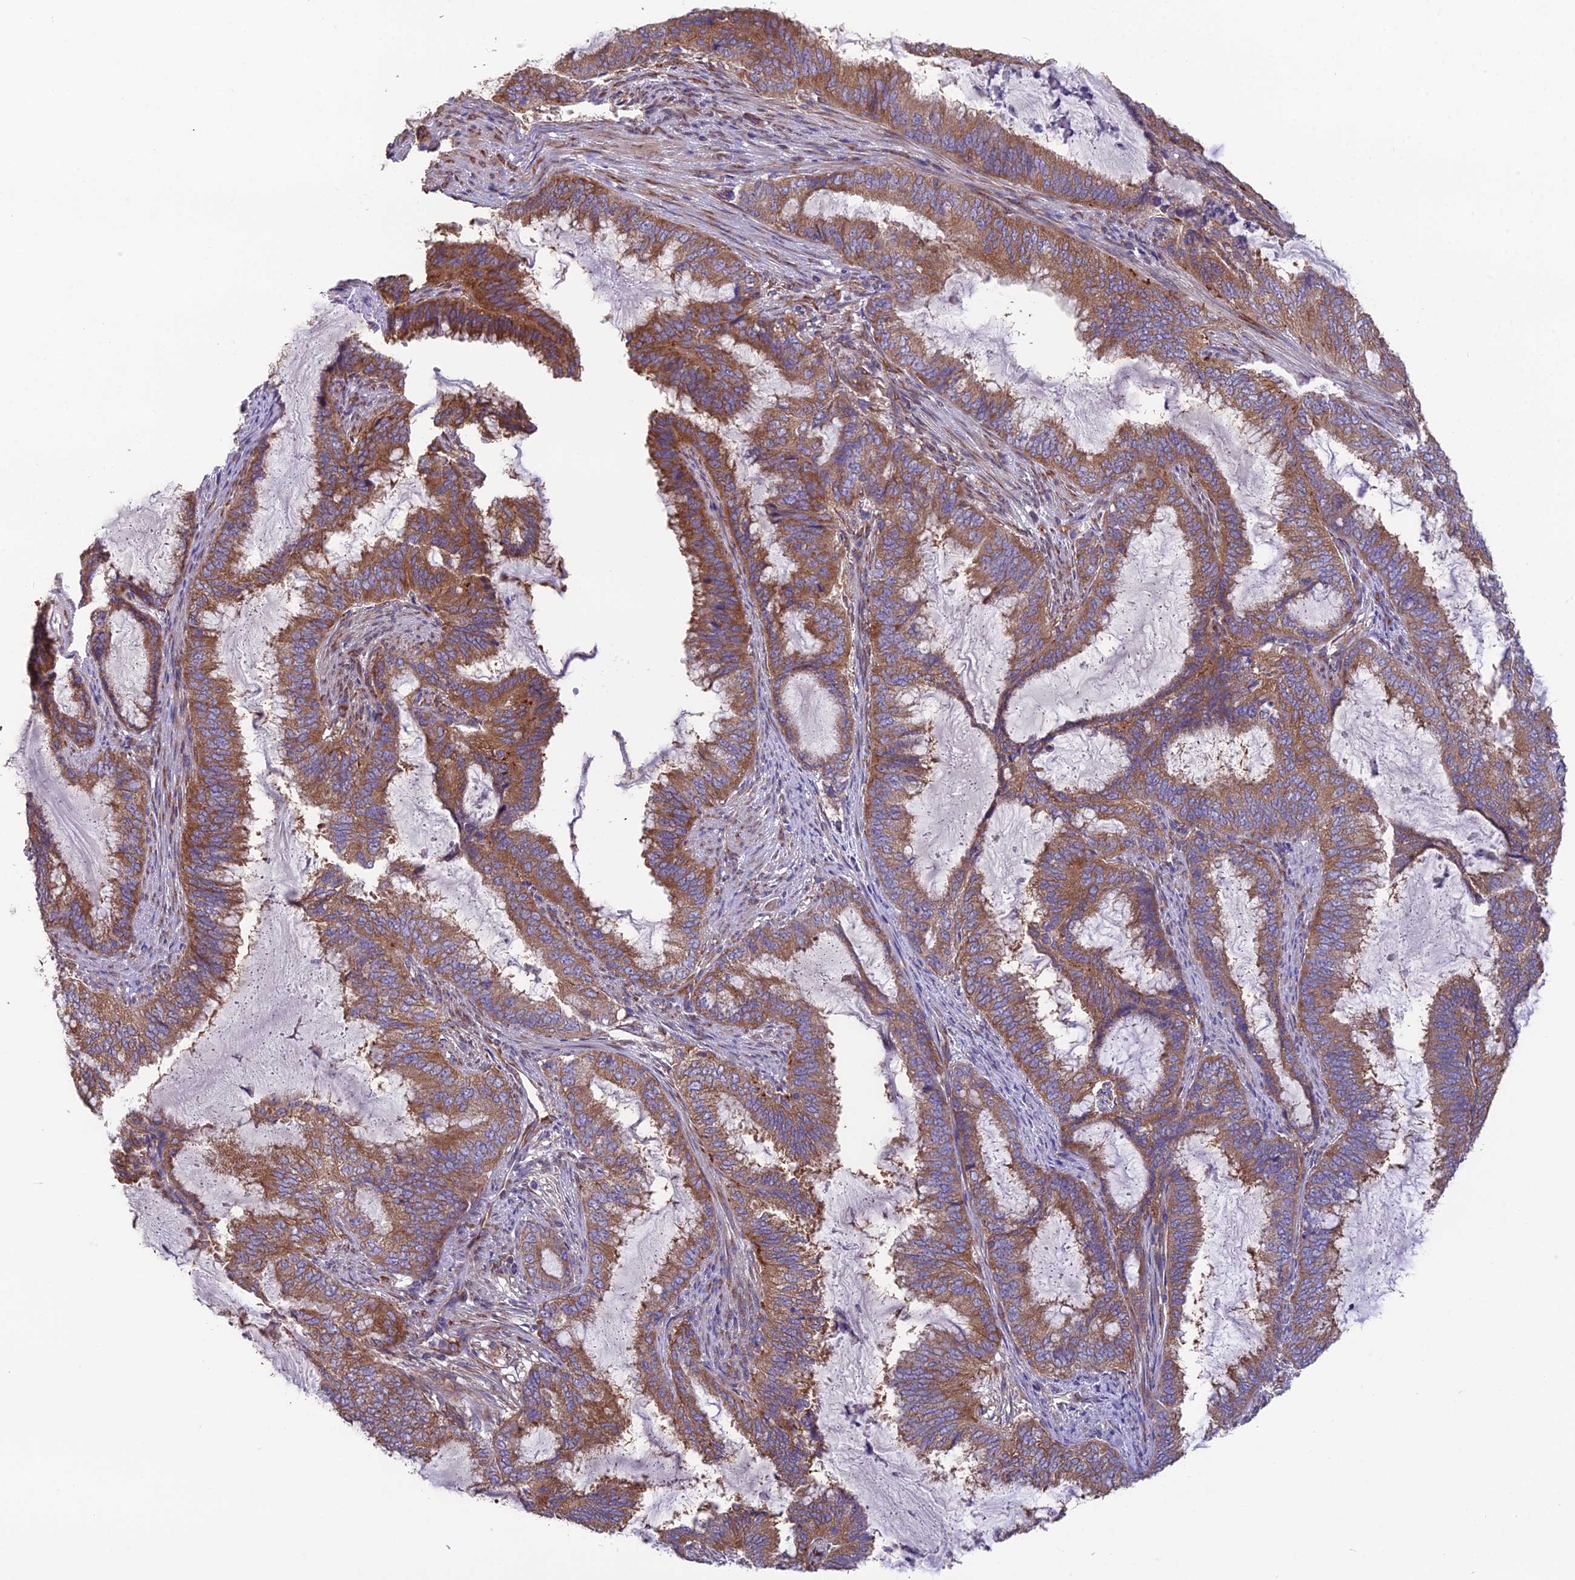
{"staining": {"intensity": "strong", "quantity": ">75%", "location": "cytoplasmic/membranous"}, "tissue": "endometrial cancer", "cell_type": "Tumor cells", "image_type": "cancer", "snomed": [{"axis": "morphology", "description": "Adenocarcinoma, NOS"}, {"axis": "topography", "description": "Endometrium"}], "caption": "A brown stain labels strong cytoplasmic/membranous expression of a protein in human adenocarcinoma (endometrial) tumor cells.", "gene": "BLOC1S4", "patient": {"sex": "female", "age": 51}}